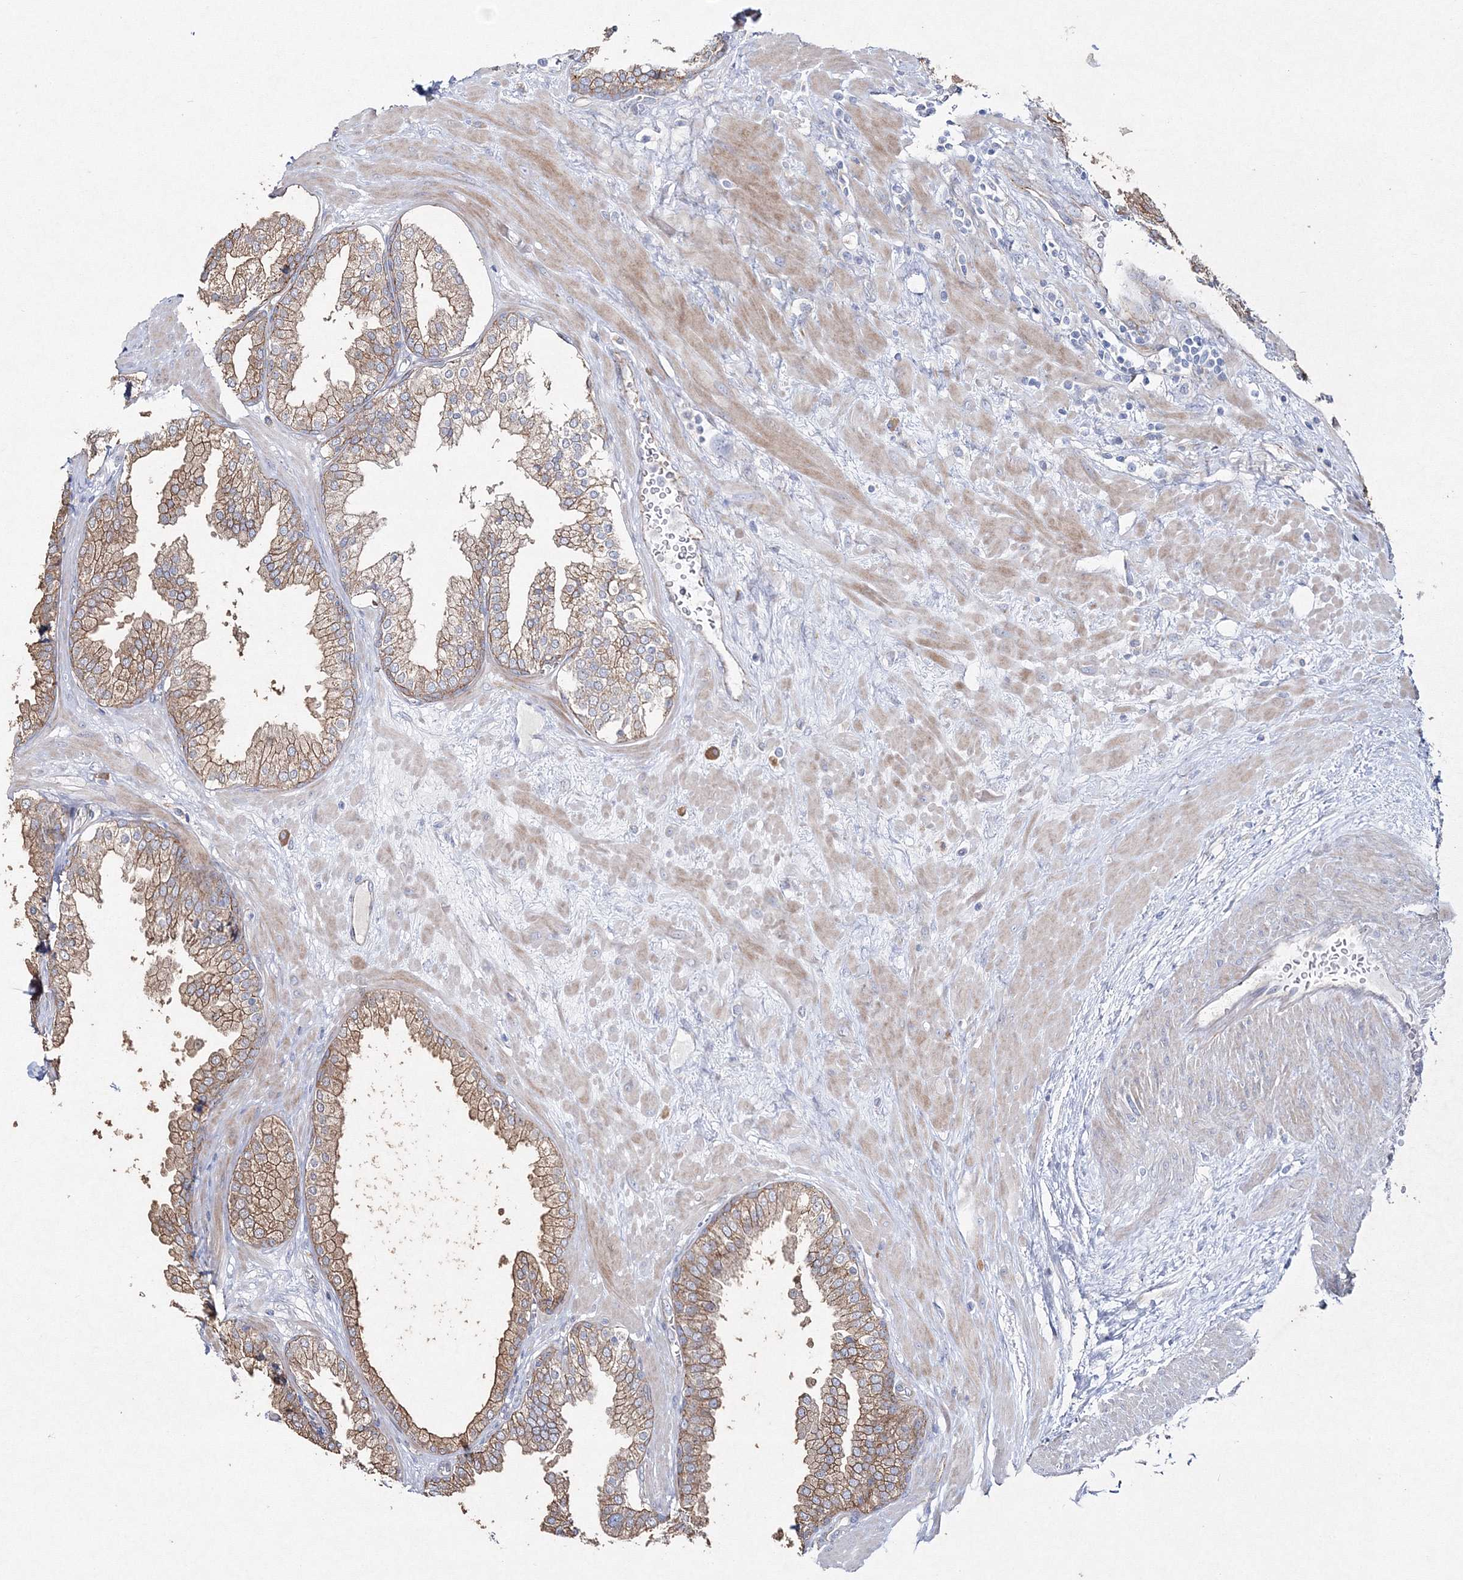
{"staining": {"intensity": "moderate", "quantity": ">75%", "location": "cytoplasmic/membranous"}, "tissue": "prostate", "cell_type": "Glandular cells", "image_type": "normal", "snomed": [{"axis": "morphology", "description": "Normal tissue, NOS"}, {"axis": "topography", "description": "Prostate"}], "caption": "Approximately >75% of glandular cells in benign human prostate reveal moderate cytoplasmic/membranous protein staining as visualized by brown immunohistochemical staining.", "gene": "NAA40", "patient": {"sex": "male", "age": 51}}